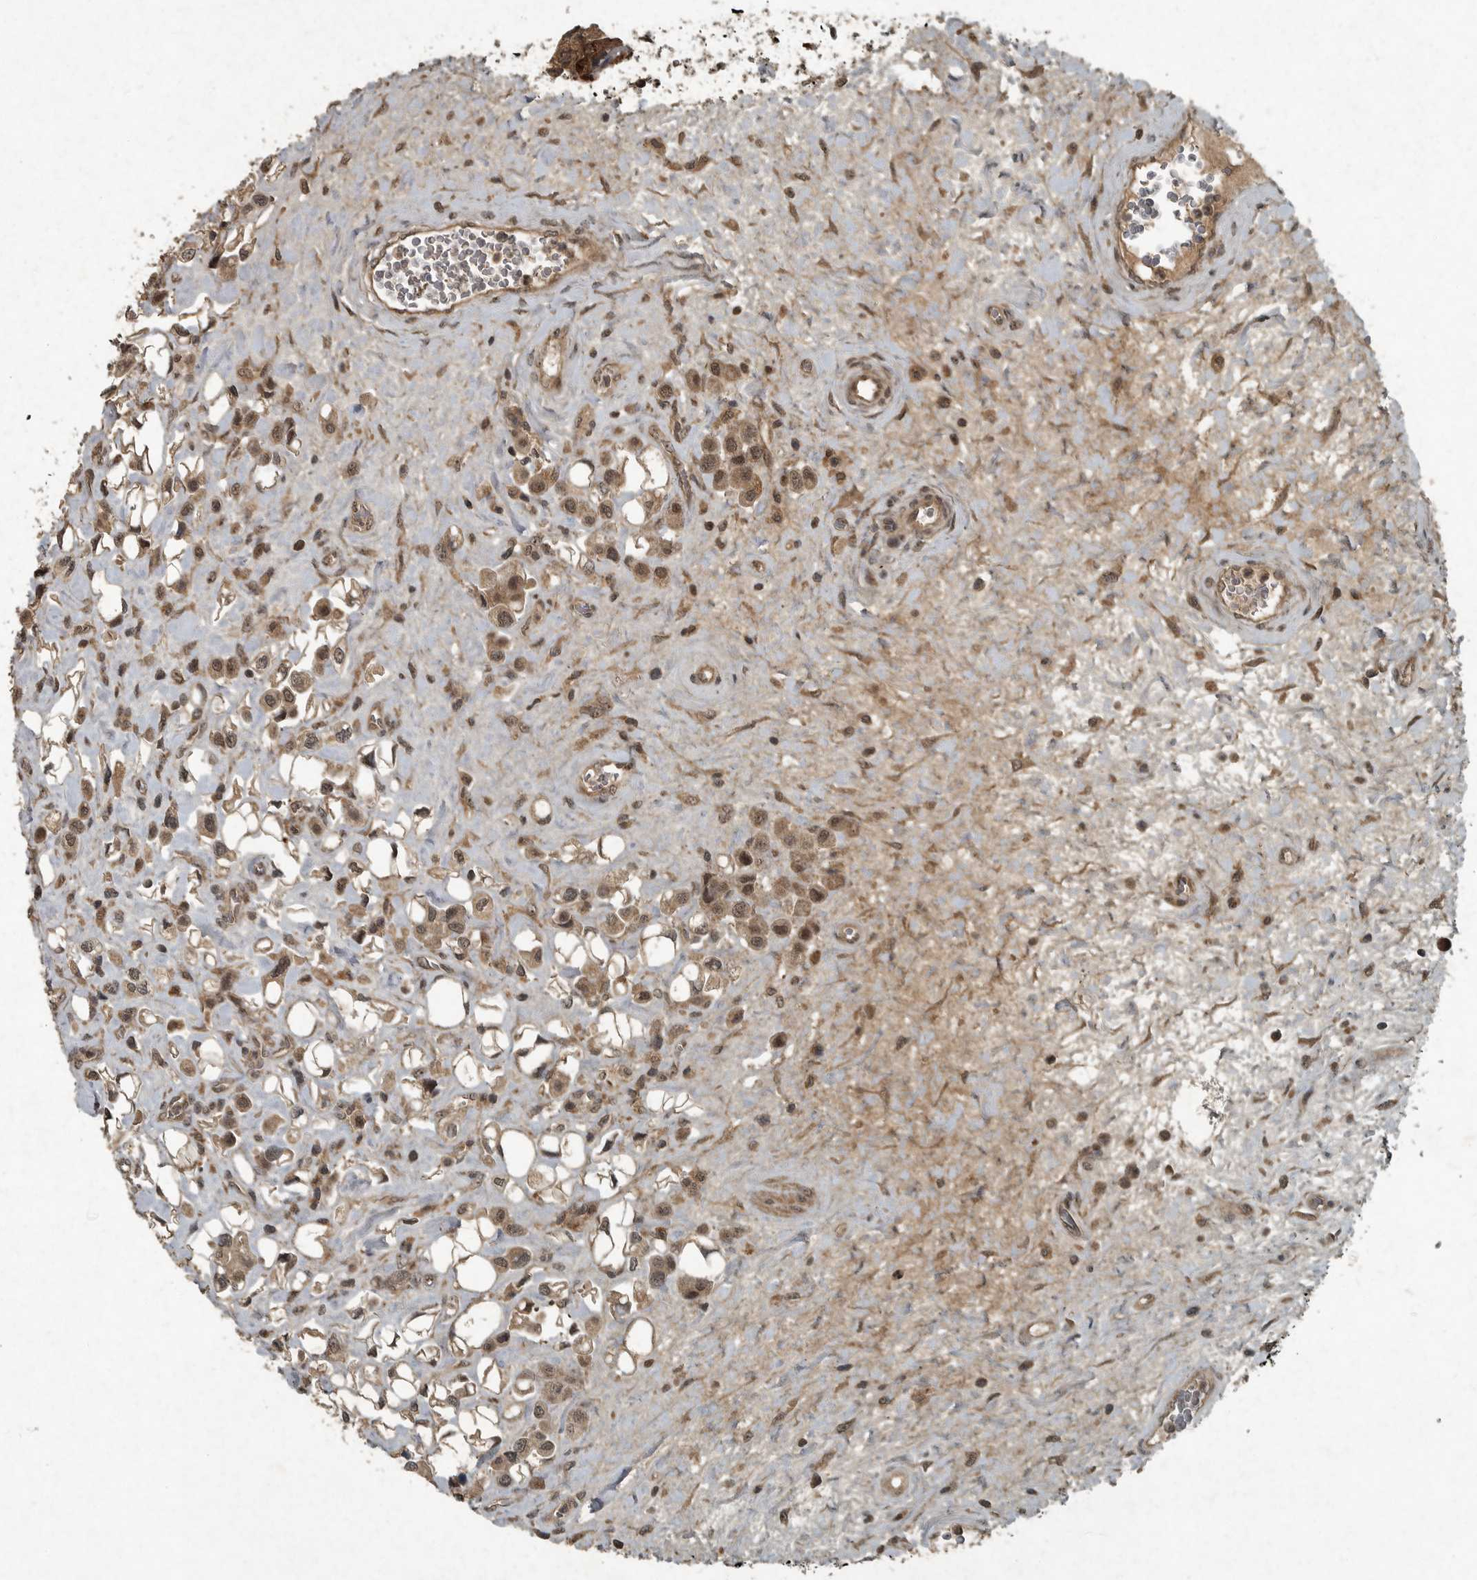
{"staining": {"intensity": "moderate", "quantity": ">75%", "location": "cytoplasmic/membranous,nuclear"}, "tissue": "urothelial cancer", "cell_type": "Tumor cells", "image_type": "cancer", "snomed": [{"axis": "morphology", "description": "Urothelial carcinoma, High grade"}, {"axis": "topography", "description": "Urinary bladder"}], "caption": "An immunohistochemistry photomicrograph of tumor tissue is shown. Protein staining in brown labels moderate cytoplasmic/membranous and nuclear positivity in urothelial carcinoma (high-grade) within tumor cells.", "gene": "FOXO1", "patient": {"sex": "male", "age": 50}}